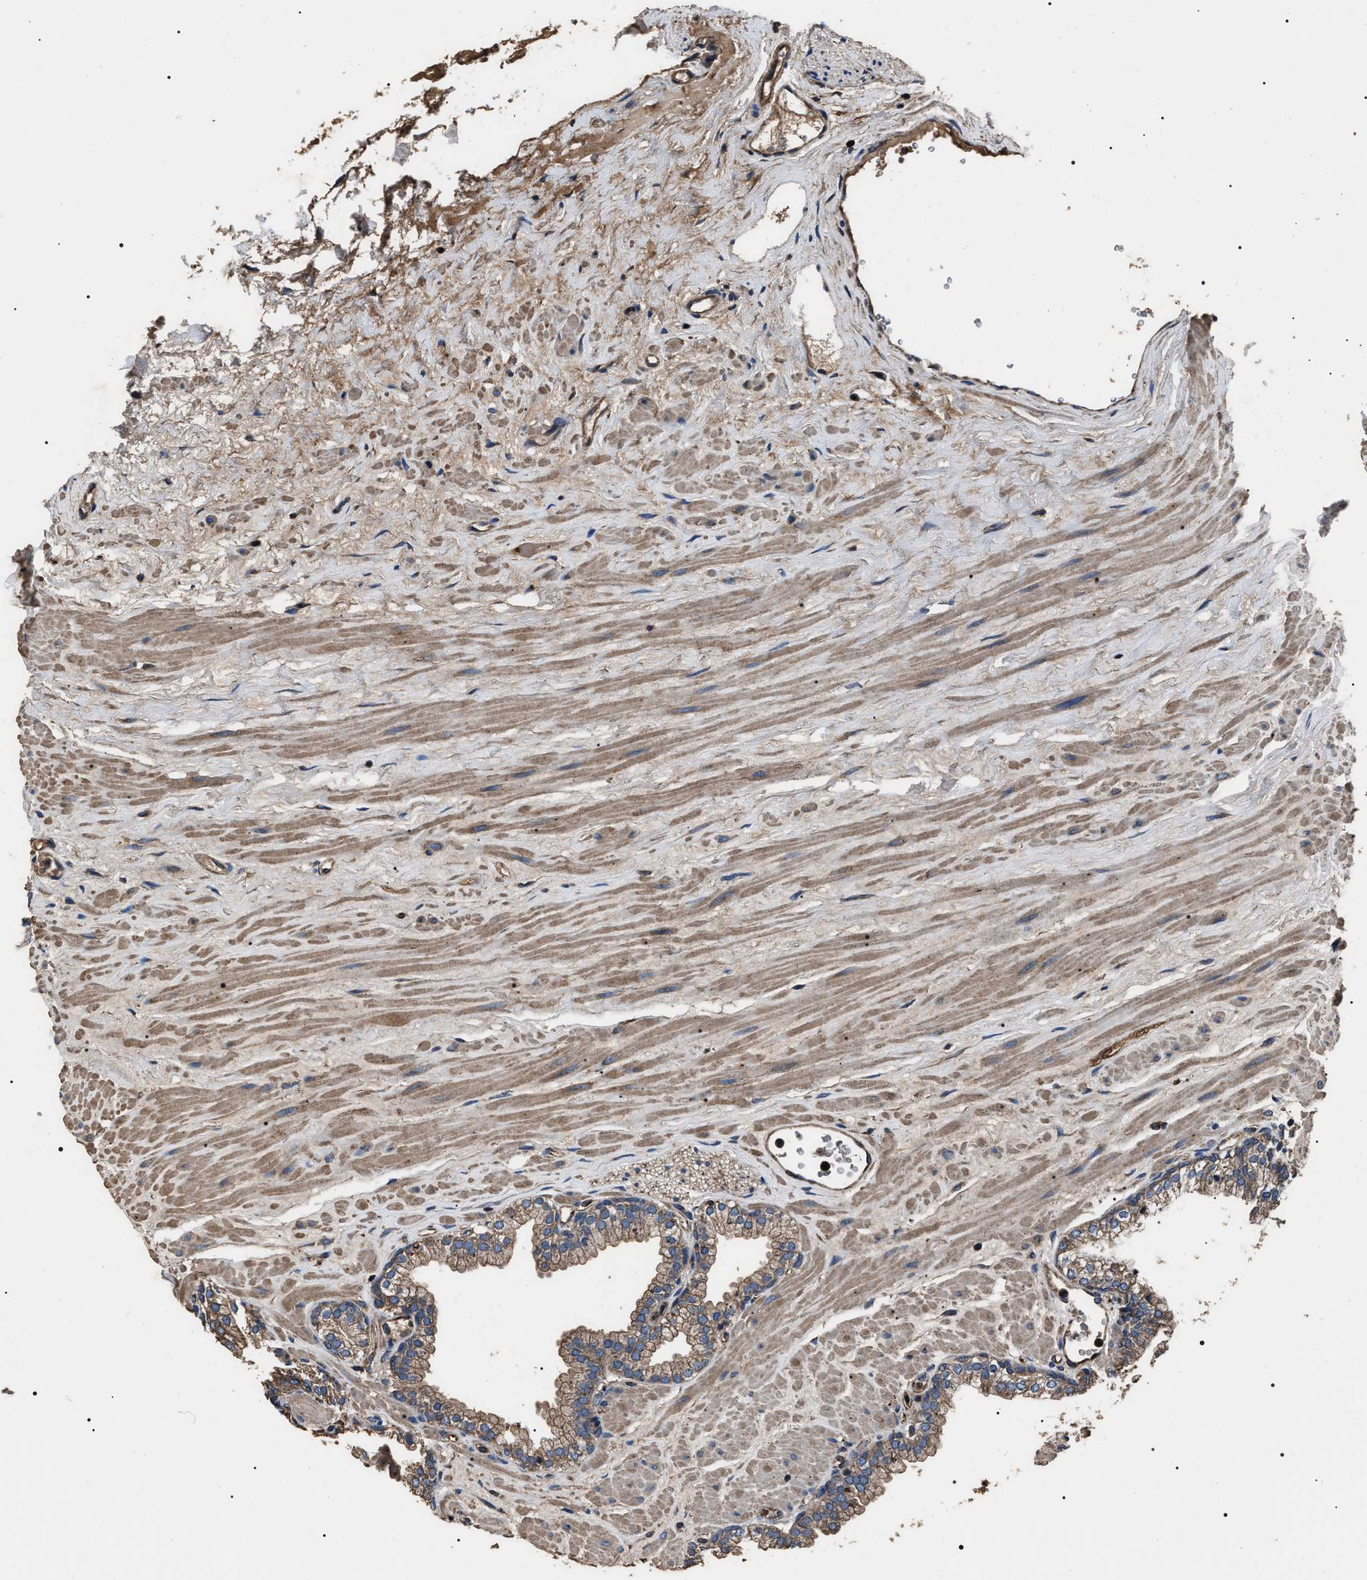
{"staining": {"intensity": "moderate", "quantity": "25%-75%", "location": "cytoplasmic/membranous"}, "tissue": "prostate", "cell_type": "Glandular cells", "image_type": "normal", "snomed": [{"axis": "morphology", "description": "Normal tissue, NOS"}, {"axis": "morphology", "description": "Urothelial carcinoma, Low grade"}, {"axis": "topography", "description": "Urinary bladder"}, {"axis": "topography", "description": "Prostate"}], "caption": "Protein expression analysis of benign human prostate reveals moderate cytoplasmic/membranous positivity in about 25%-75% of glandular cells. (Brightfield microscopy of DAB IHC at high magnification).", "gene": "HSCB", "patient": {"sex": "male", "age": 60}}